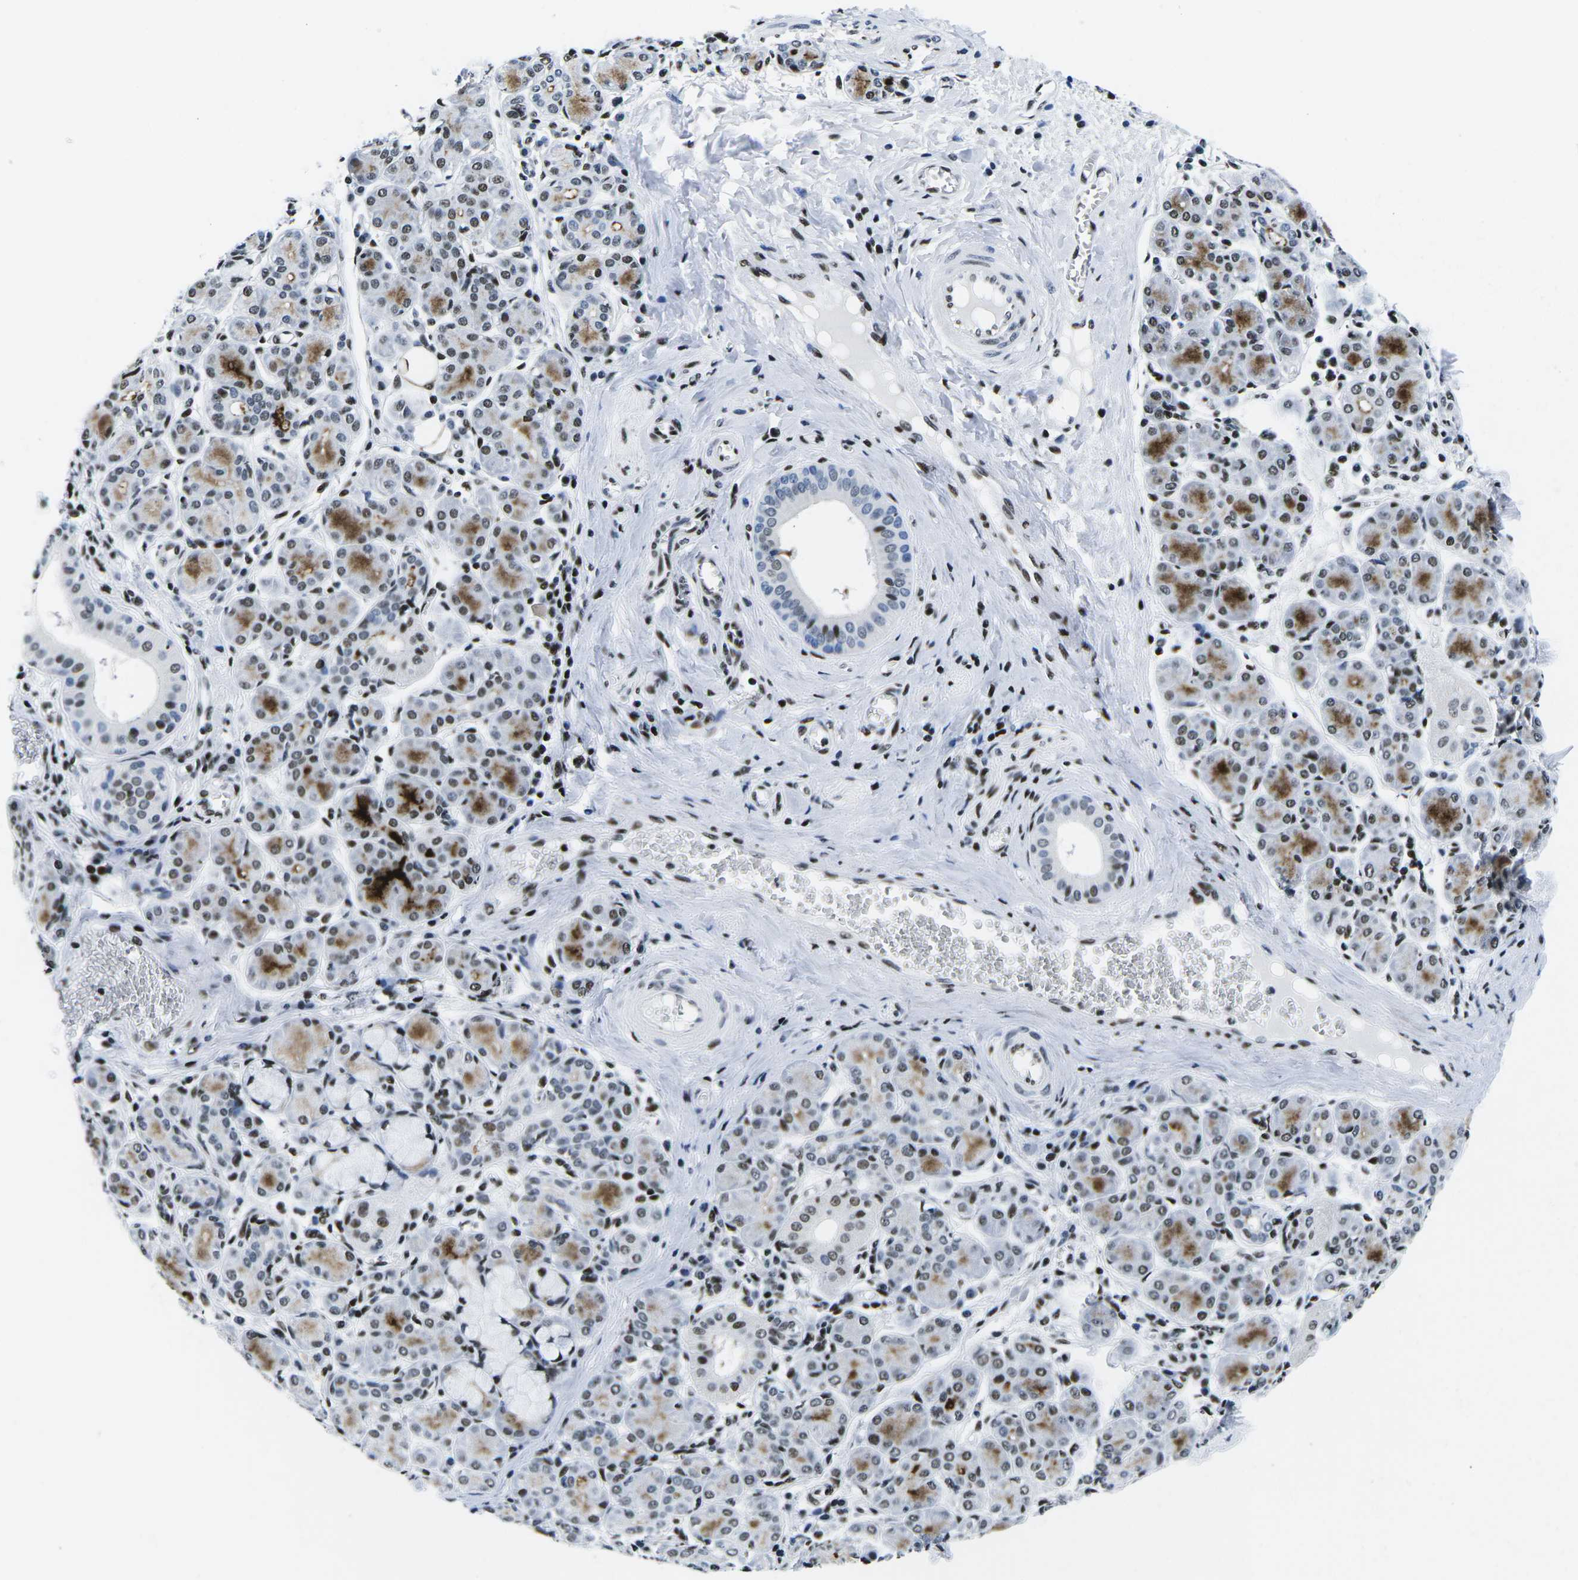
{"staining": {"intensity": "moderate", "quantity": "25%-75%", "location": "cytoplasmic/membranous,nuclear"}, "tissue": "salivary gland", "cell_type": "Glandular cells", "image_type": "normal", "snomed": [{"axis": "morphology", "description": "Normal tissue, NOS"}, {"axis": "morphology", "description": "Inflammation, NOS"}, {"axis": "topography", "description": "Lymph node"}, {"axis": "topography", "description": "Salivary gland"}], "caption": "Immunohistochemistry (IHC) (DAB) staining of normal human salivary gland shows moderate cytoplasmic/membranous,nuclear protein expression in approximately 25%-75% of glandular cells.", "gene": "ATF1", "patient": {"sex": "male", "age": 3}}